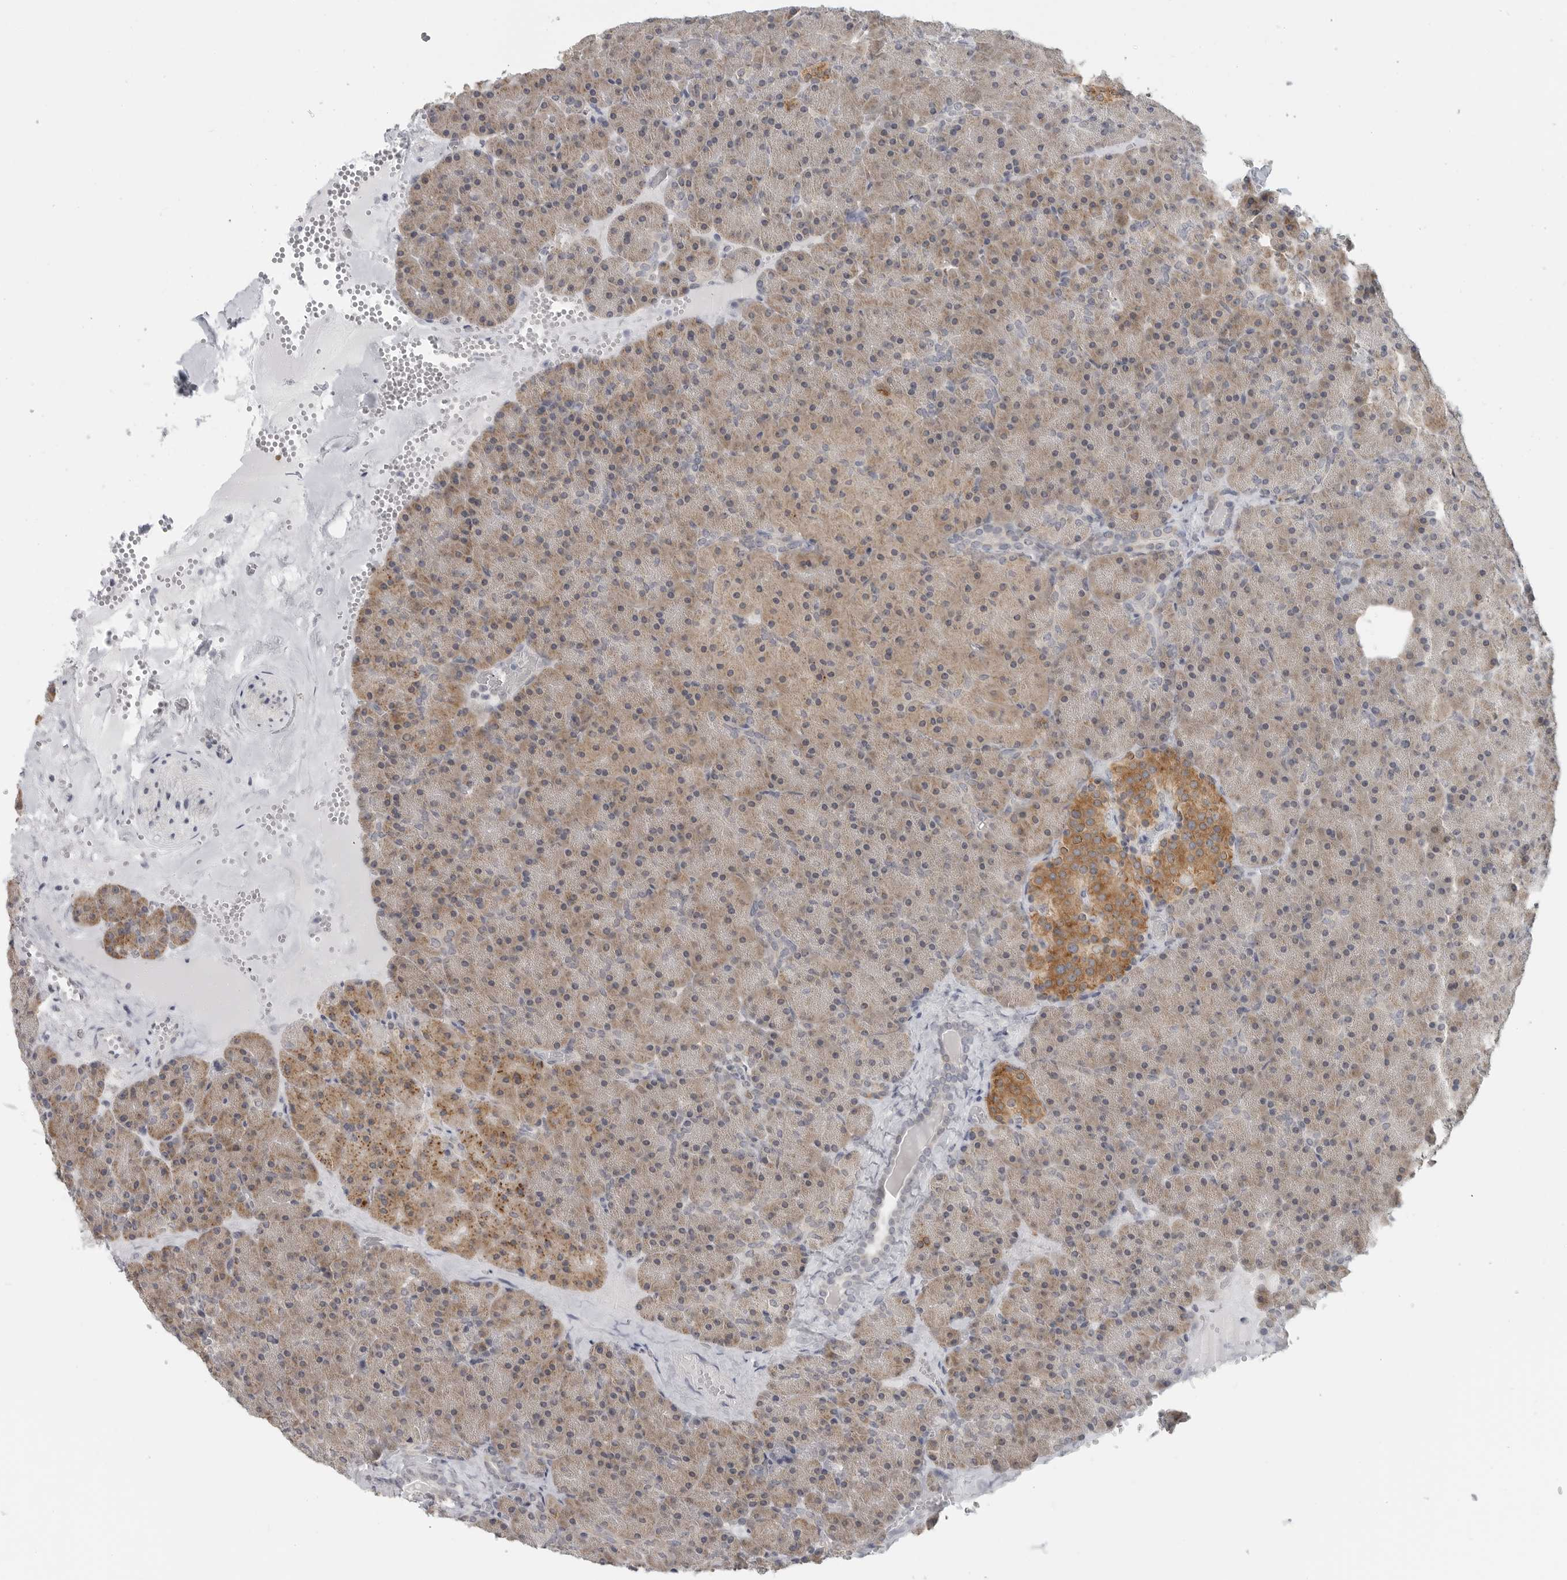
{"staining": {"intensity": "weak", "quantity": ">75%", "location": "cytoplasmic/membranous"}, "tissue": "pancreas", "cell_type": "Exocrine glandular cells", "image_type": "normal", "snomed": [{"axis": "morphology", "description": "Normal tissue, NOS"}, {"axis": "morphology", "description": "Carcinoid, malignant, NOS"}, {"axis": "topography", "description": "Pancreas"}], "caption": "A brown stain labels weak cytoplasmic/membranous positivity of a protein in exocrine glandular cells of normal pancreas. (IHC, brightfield microscopy, high magnification).", "gene": "IL12RB2", "patient": {"sex": "female", "age": 35}}